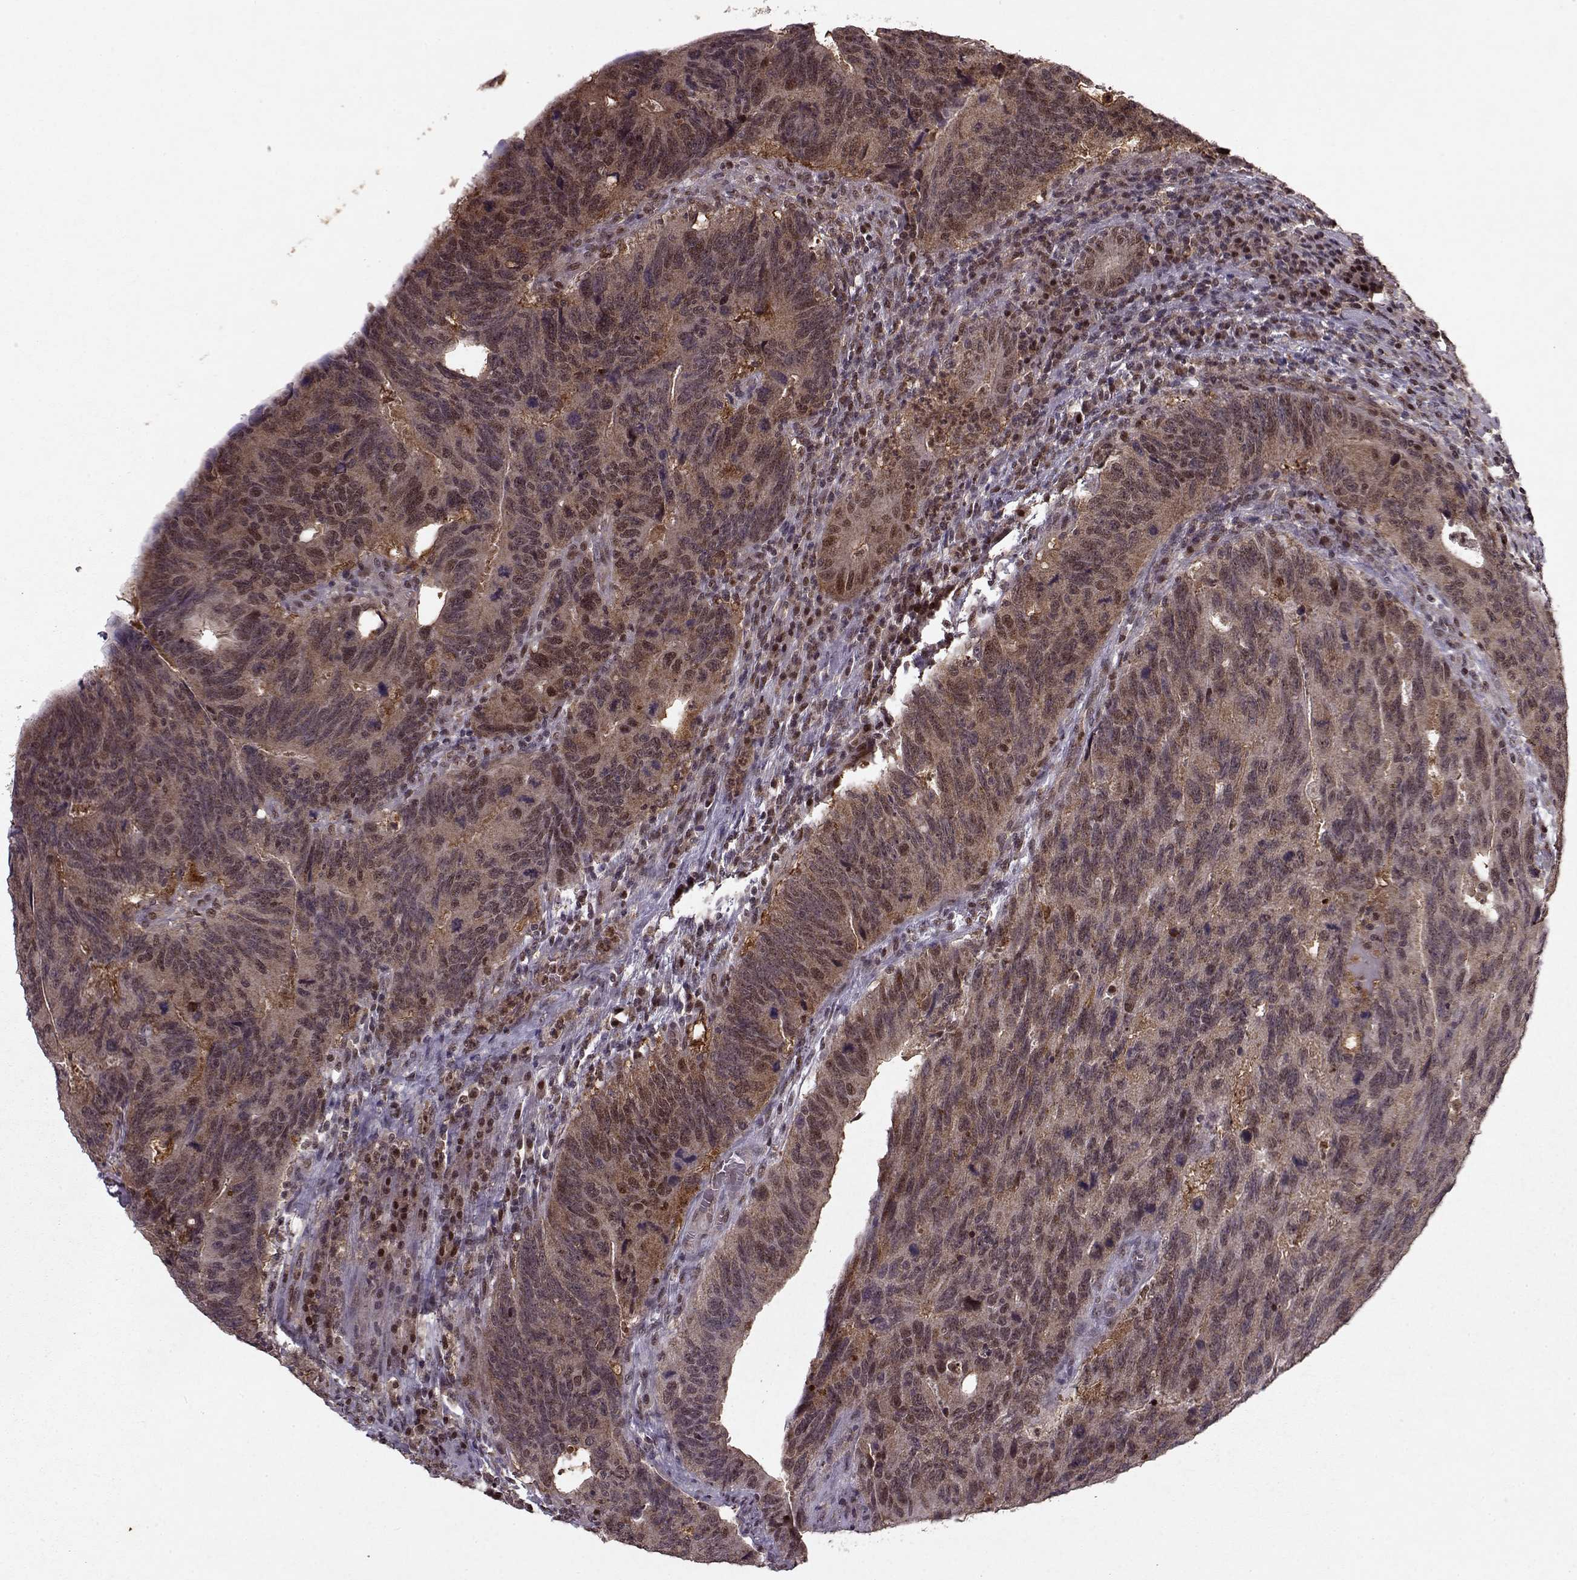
{"staining": {"intensity": "weak", "quantity": ">75%", "location": "cytoplasmic/membranous,nuclear"}, "tissue": "colorectal cancer", "cell_type": "Tumor cells", "image_type": "cancer", "snomed": [{"axis": "morphology", "description": "Adenocarcinoma, NOS"}, {"axis": "topography", "description": "Colon"}], "caption": "Protein expression analysis of human colorectal cancer reveals weak cytoplasmic/membranous and nuclear positivity in approximately >75% of tumor cells. (DAB (3,3'-diaminobenzidine) IHC, brown staining for protein, blue staining for nuclei).", "gene": "PSMA7", "patient": {"sex": "female", "age": 77}}